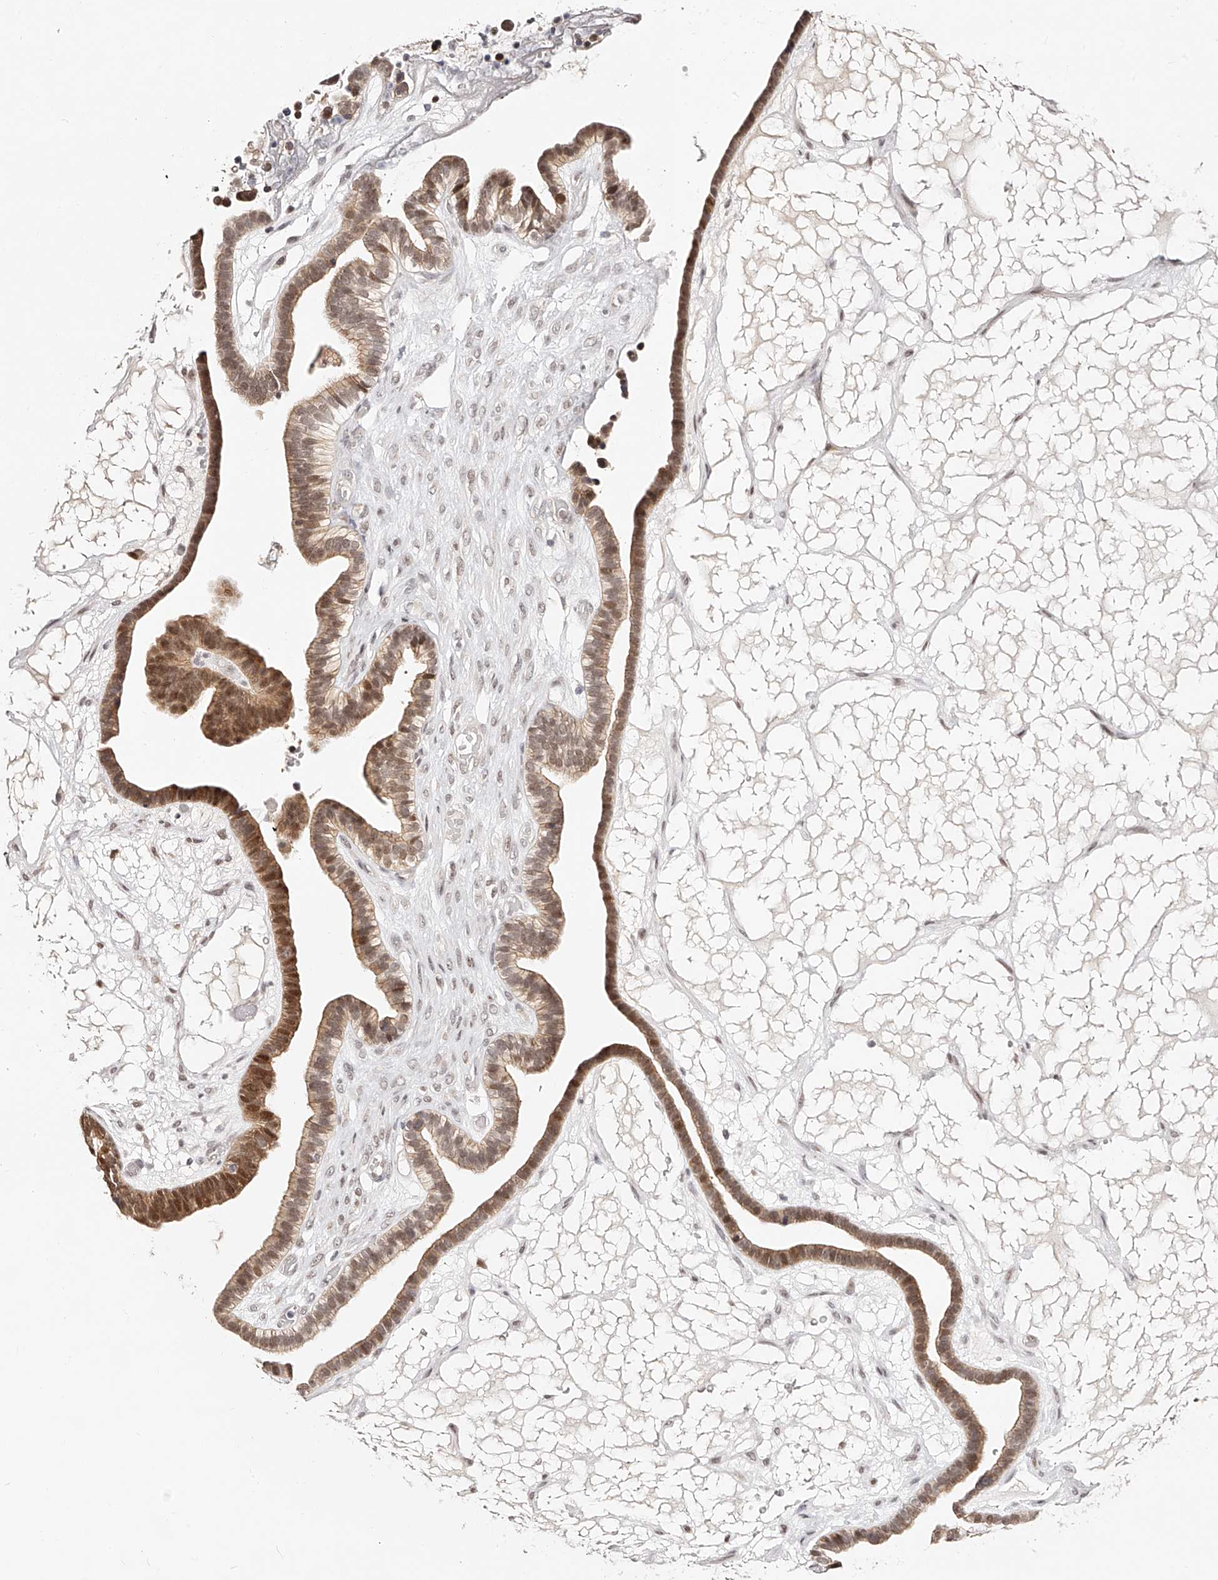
{"staining": {"intensity": "moderate", "quantity": ">75%", "location": "cytoplasmic/membranous,nuclear"}, "tissue": "ovarian cancer", "cell_type": "Tumor cells", "image_type": "cancer", "snomed": [{"axis": "morphology", "description": "Cystadenocarcinoma, serous, NOS"}, {"axis": "topography", "description": "Ovary"}], "caption": "A brown stain highlights moderate cytoplasmic/membranous and nuclear positivity of a protein in ovarian cancer (serous cystadenocarcinoma) tumor cells.", "gene": "USF3", "patient": {"sex": "female", "age": 56}}